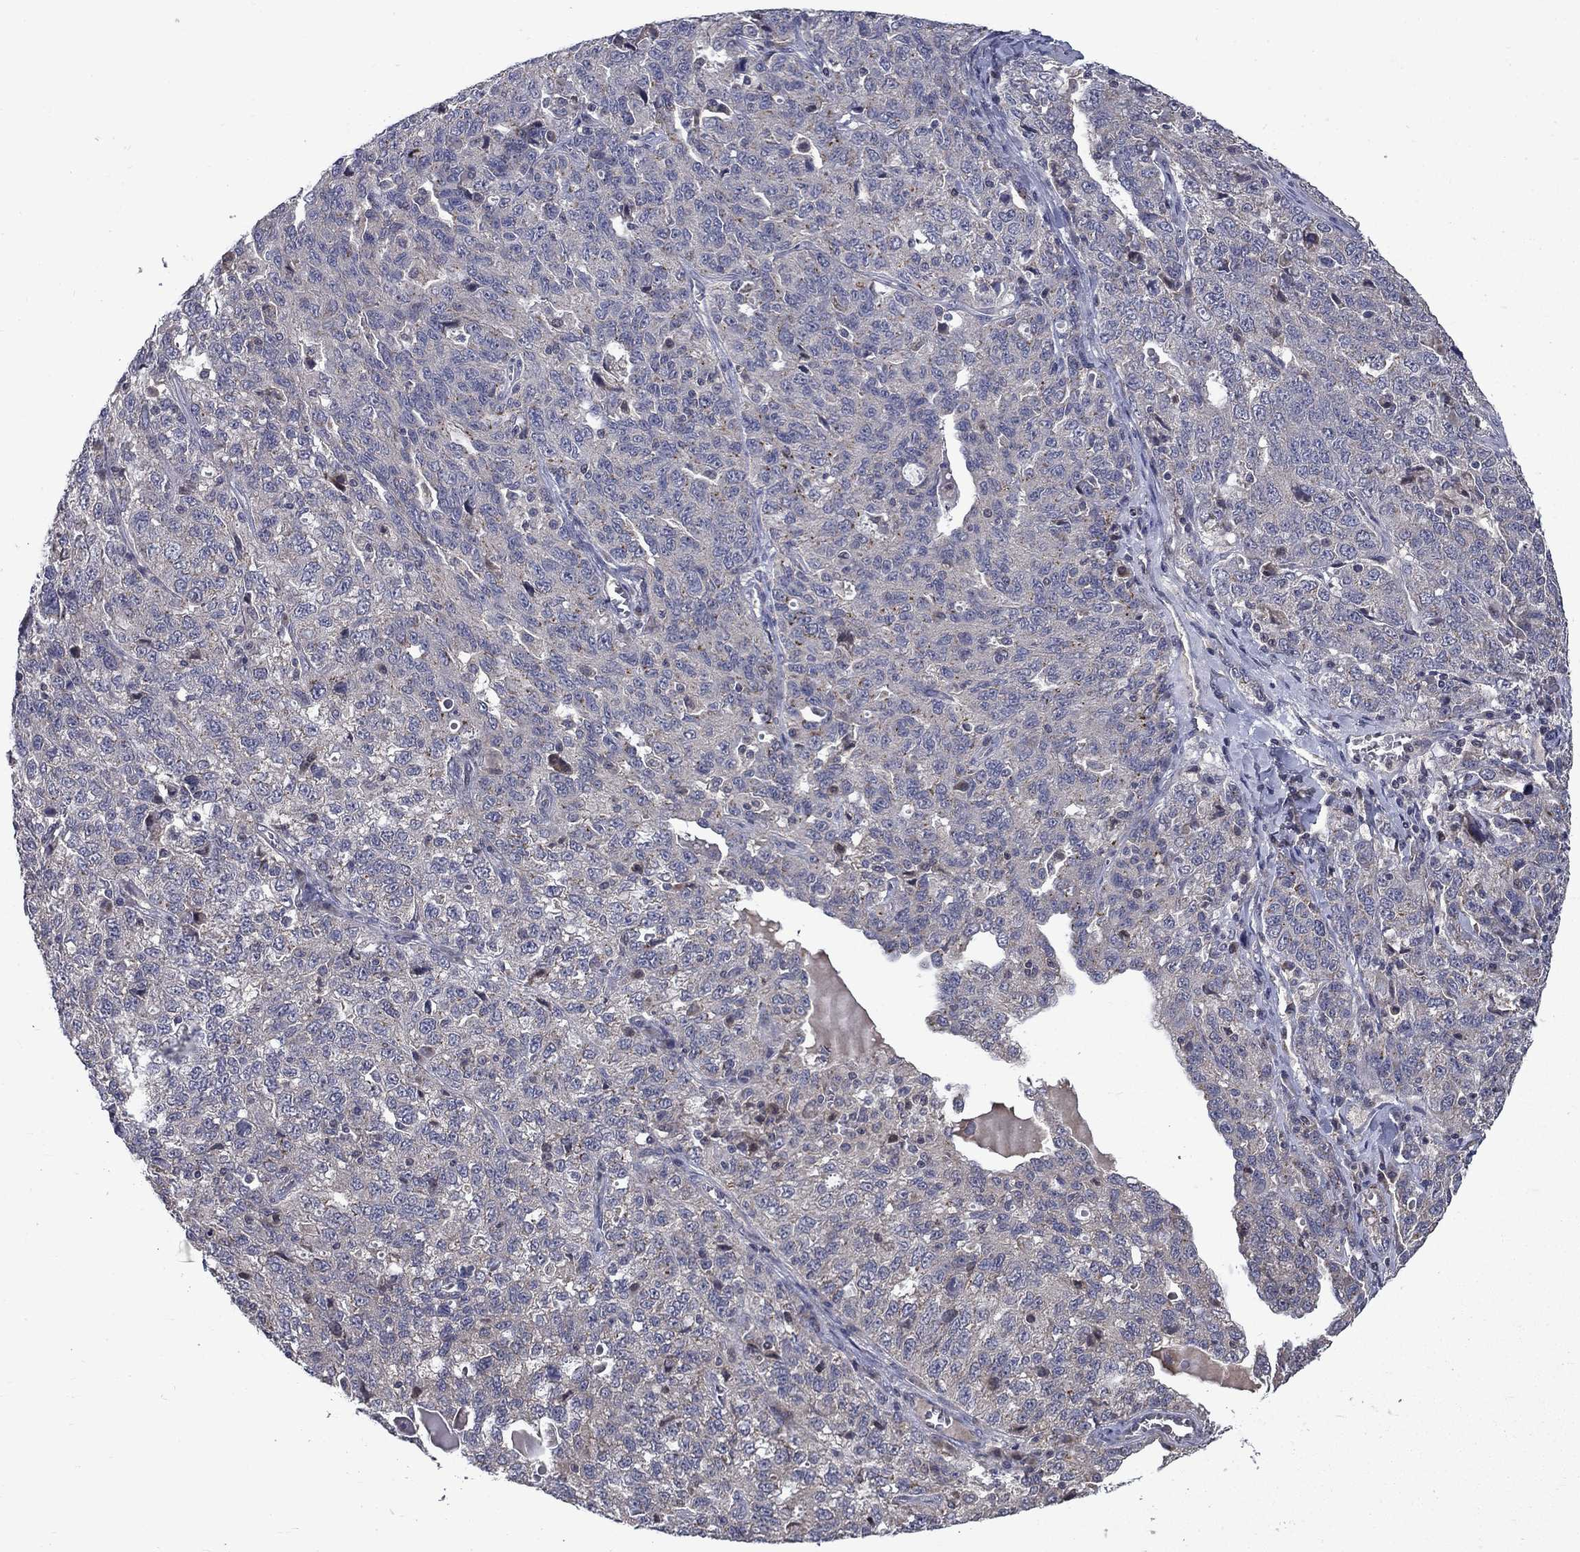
{"staining": {"intensity": "negative", "quantity": "none", "location": "none"}, "tissue": "ovarian cancer", "cell_type": "Tumor cells", "image_type": "cancer", "snomed": [{"axis": "morphology", "description": "Cystadenocarcinoma, serous, NOS"}, {"axis": "topography", "description": "Ovary"}], "caption": "An immunohistochemistry micrograph of ovarian cancer is shown. There is no staining in tumor cells of ovarian cancer.", "gene": "FAM3B", "patient": {"sex": "female", "age": 71}}